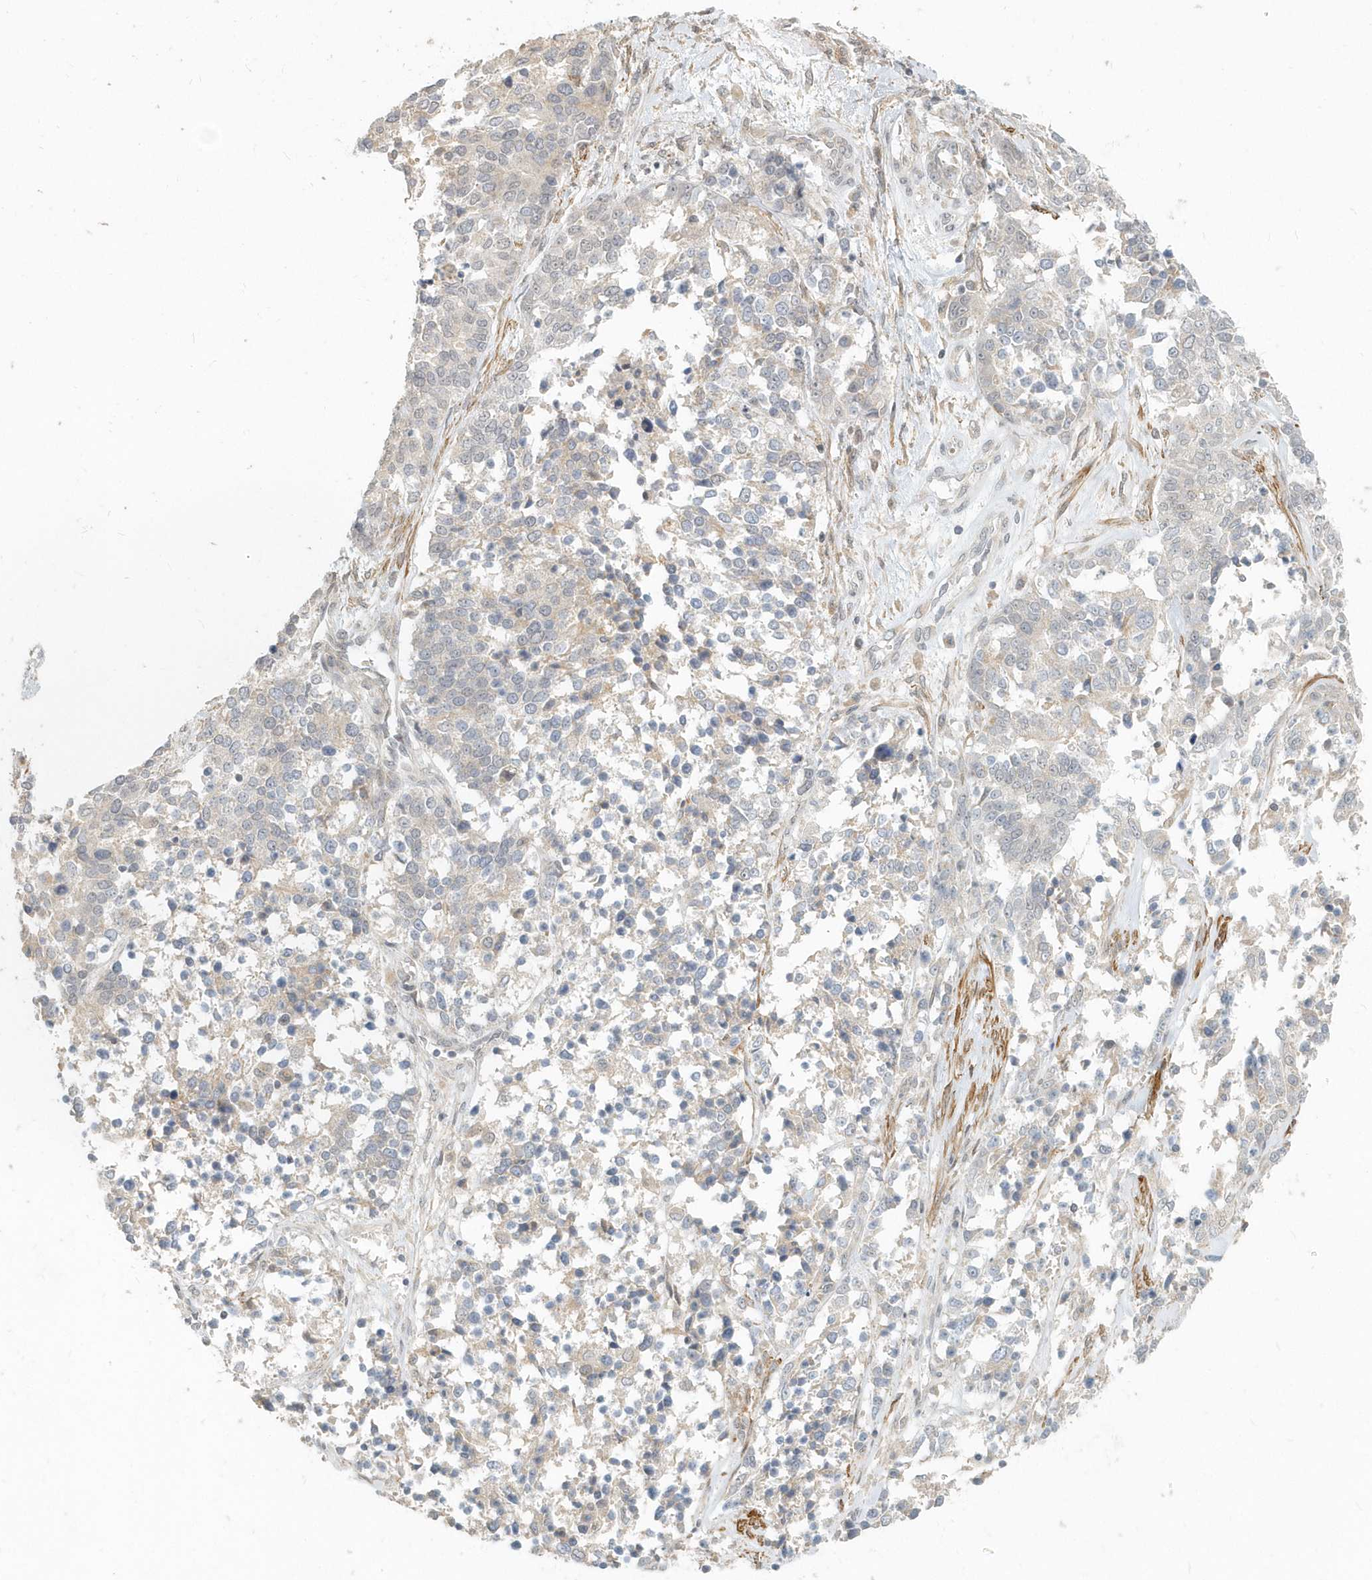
{"staining": {"intensity": "negative", "quantity": "none", "location": "none"}, "tissue": "ovarian cancer", "cell_type": "Tumor cells", "image_type": "cancer", "snomed": [{"axis": "morphology", "description": "Cystadenocarcinoma, serous, NOS"}, {"axis": "topography", "description": "Ovary"}], "caption": "Immunohistochemistry histopathology image of ovarian serous cystadenocarcinoma stained for a protein (brown), which demonstrates no positivity in tumor cells. The staining was performed using DAB (3,3'-diaminobenzidine) to visualize the protein expression in brown, while the nuclei were stained in blue with hematoxylin (Magnification: 20x).", "gene": "NAPB", "patient": {"sex": "female", "age": 44}}